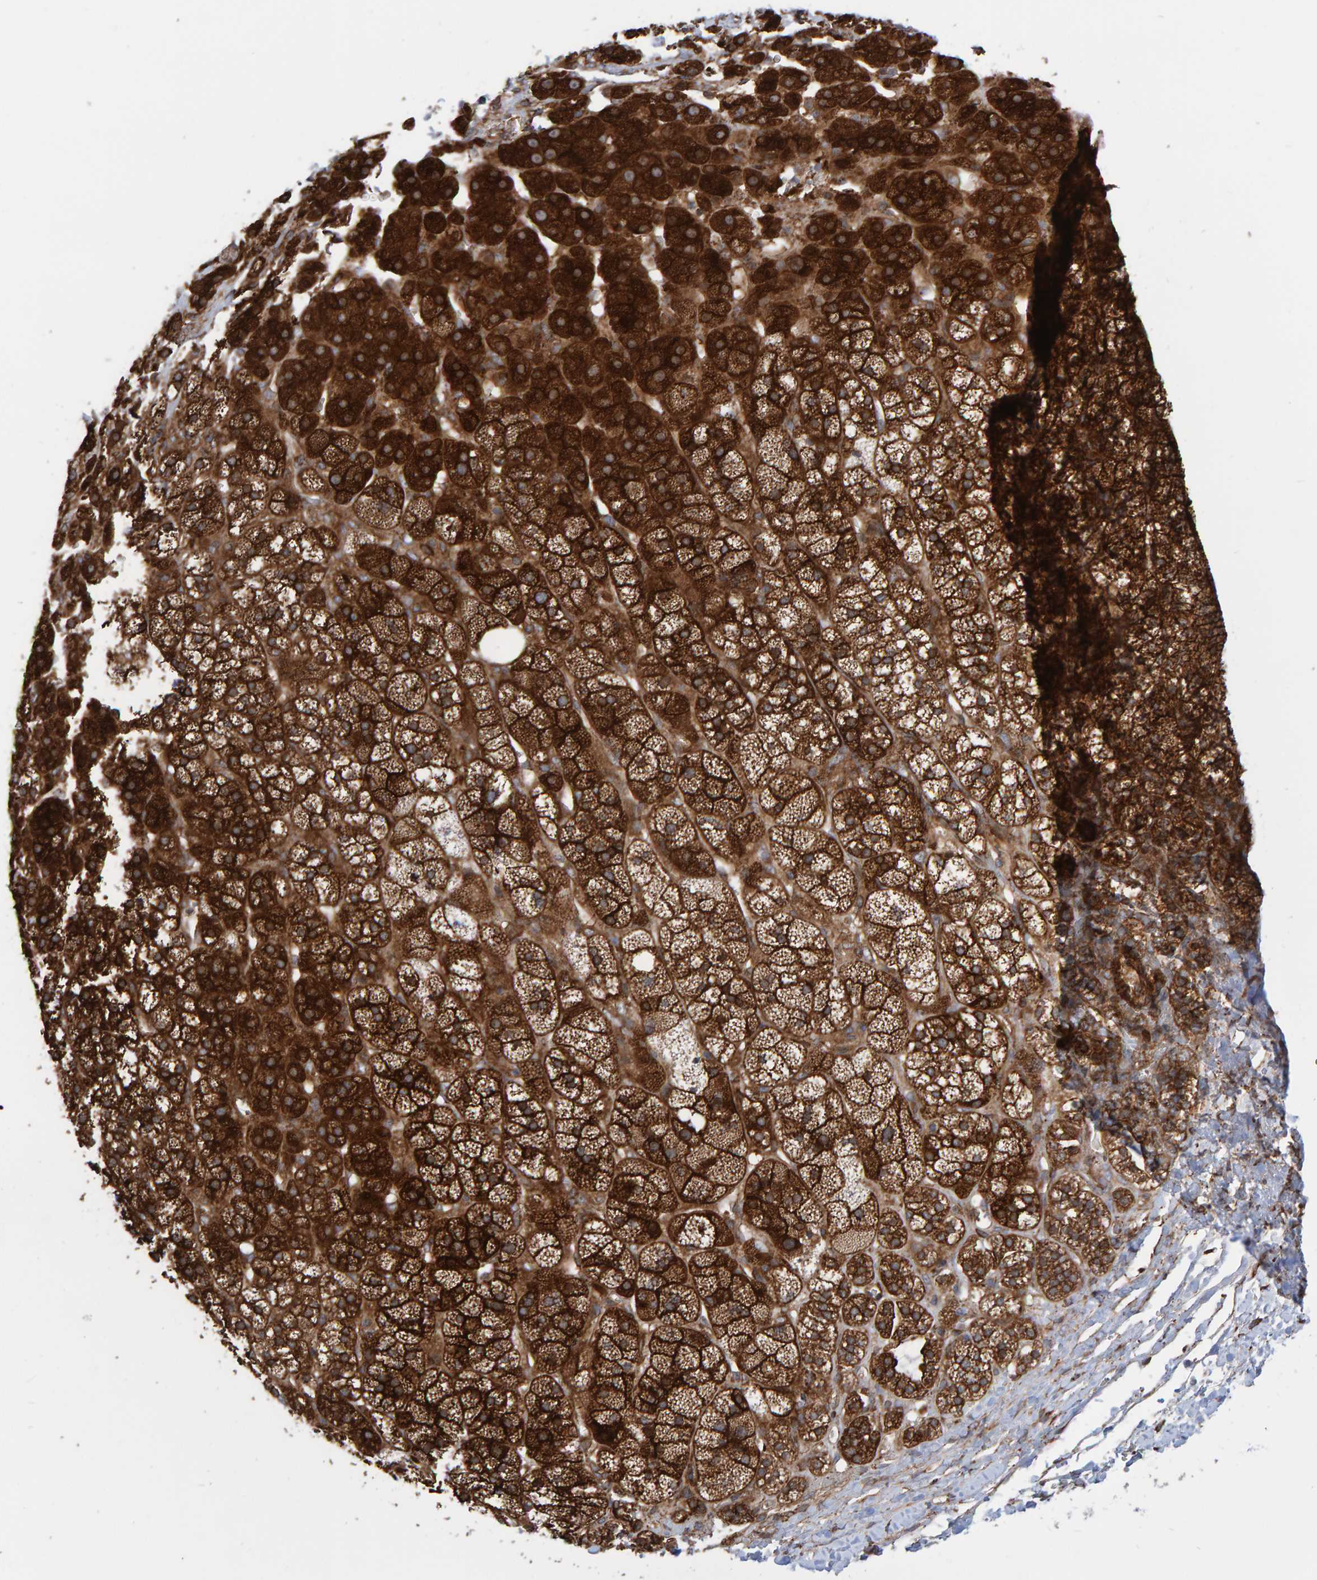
{"staining": {"intensity": "strong", "quantity": "25%-75%", "location": "cytoplasmic/membranous"}, "tissue": "adrenal gland", "cell_type": "Glandular cells", "image_type": "normal", "snomed": [{"axis": "morphology", "description": "Normal tissue, NOS"}, {"axis": "topography", "description": "Adrenal gland"}], "caption": "Immunohistochemistry (DAB) staining of unremarkable adrenal gland exhibits strong cytoplasmic/membranous protein positivity in approximately 25%-75% of glandular cells.", "gene": "KIAA0753", "patient": {"sex": "male", "age": 56}}